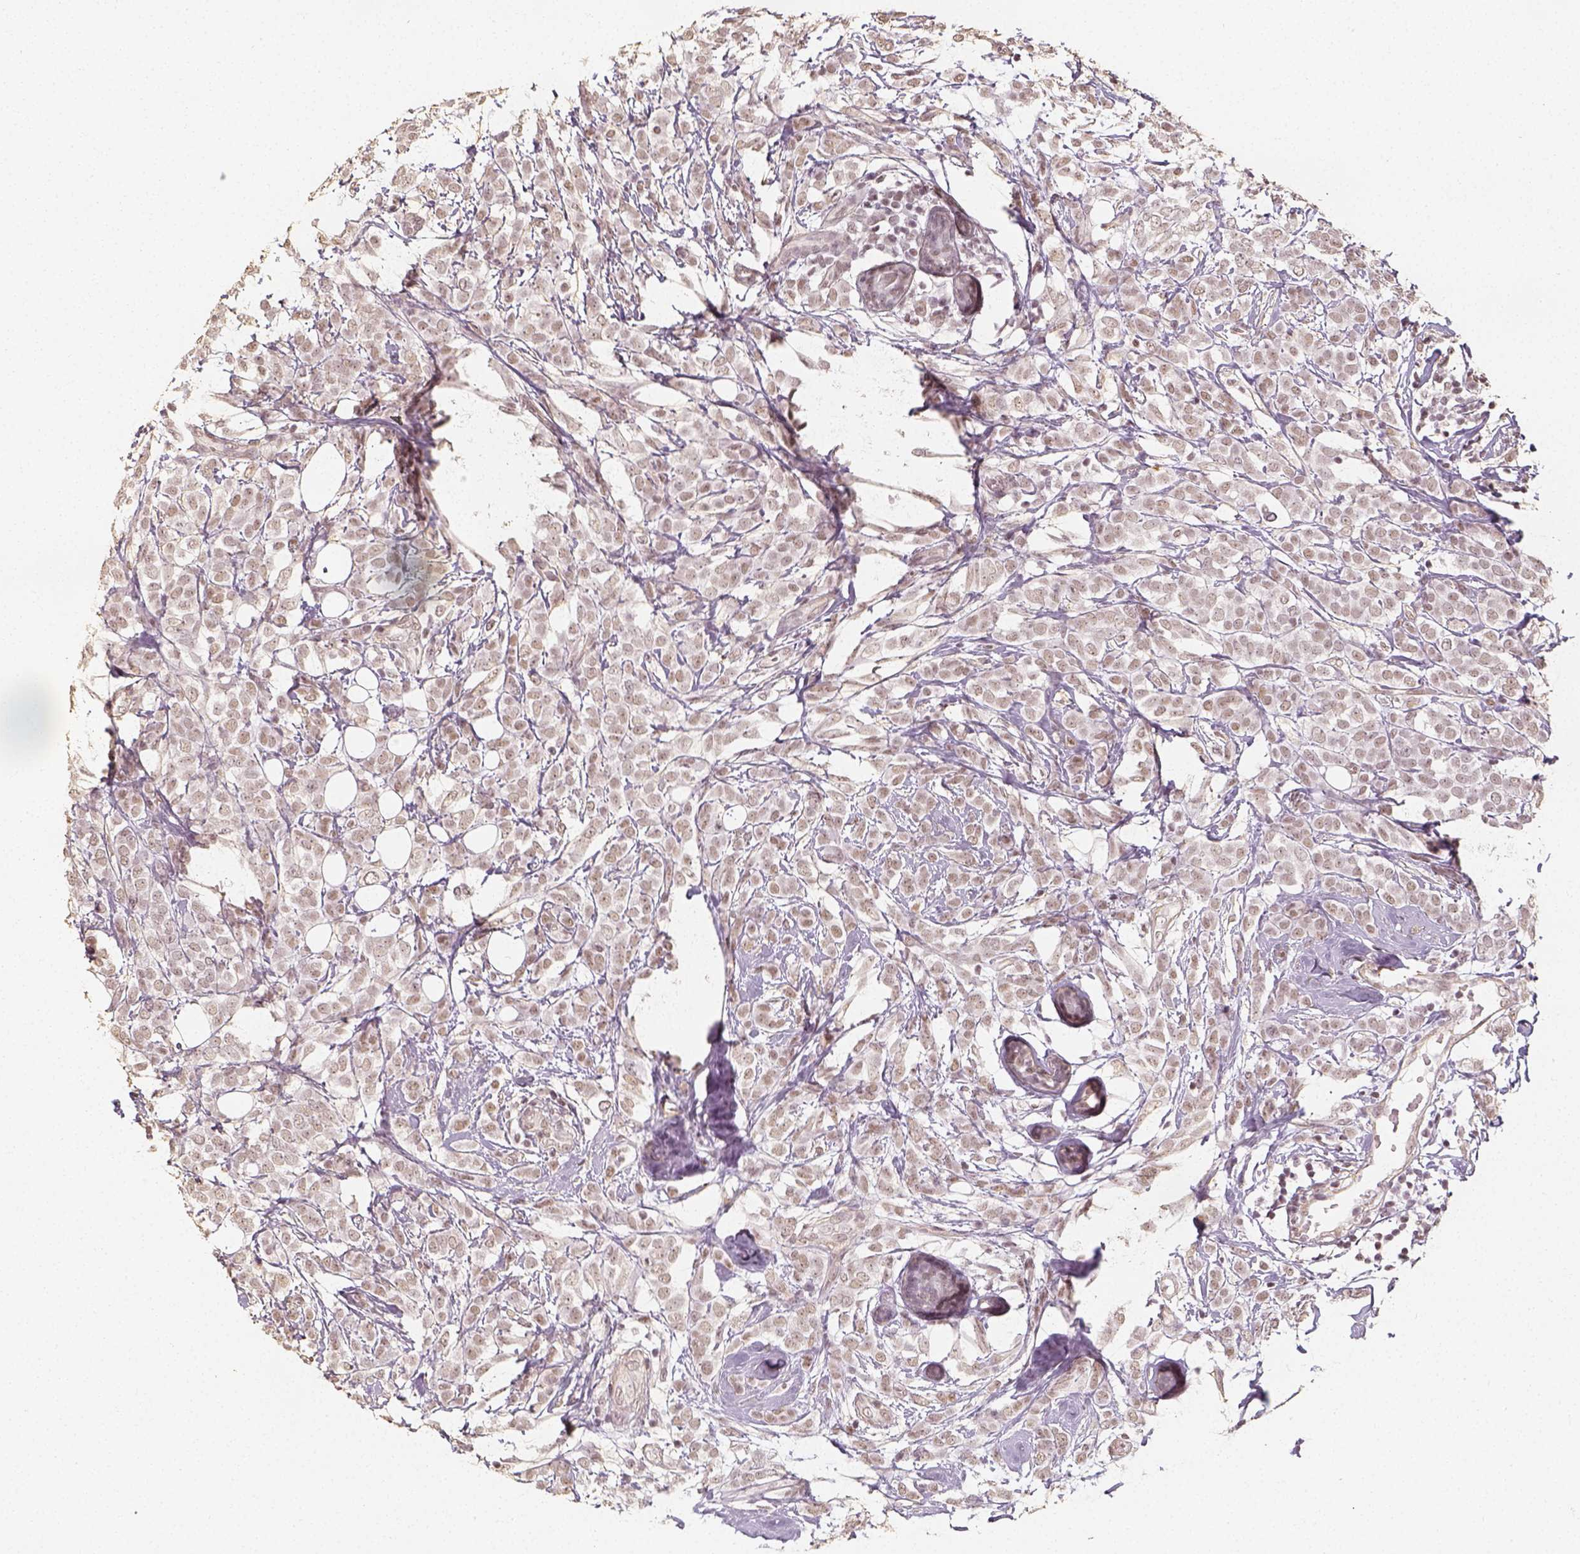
{"staining": {"intensity": "weak", "quantity": ">75%", "location": "nuclear"}, "tissue": "breast cancer", "cell_type": "Tumor cells", "image_type": "cancer", "snomed": [{"axis": "morphology", "description": "Lobular carcinoma"}, {"axis": "topography", "description": "Breast"}], "caption": "Immunohistochemistry image of neoplastic tissue: human breast cancer stained using immunohistochemistry demonstrates low levels of weak protein expression localized specifically in the nuclear of tumor cells, appearing as a nuclear brown color.", "gene": "HDAC1", "patient": {"sex": "female", "age": 49}}